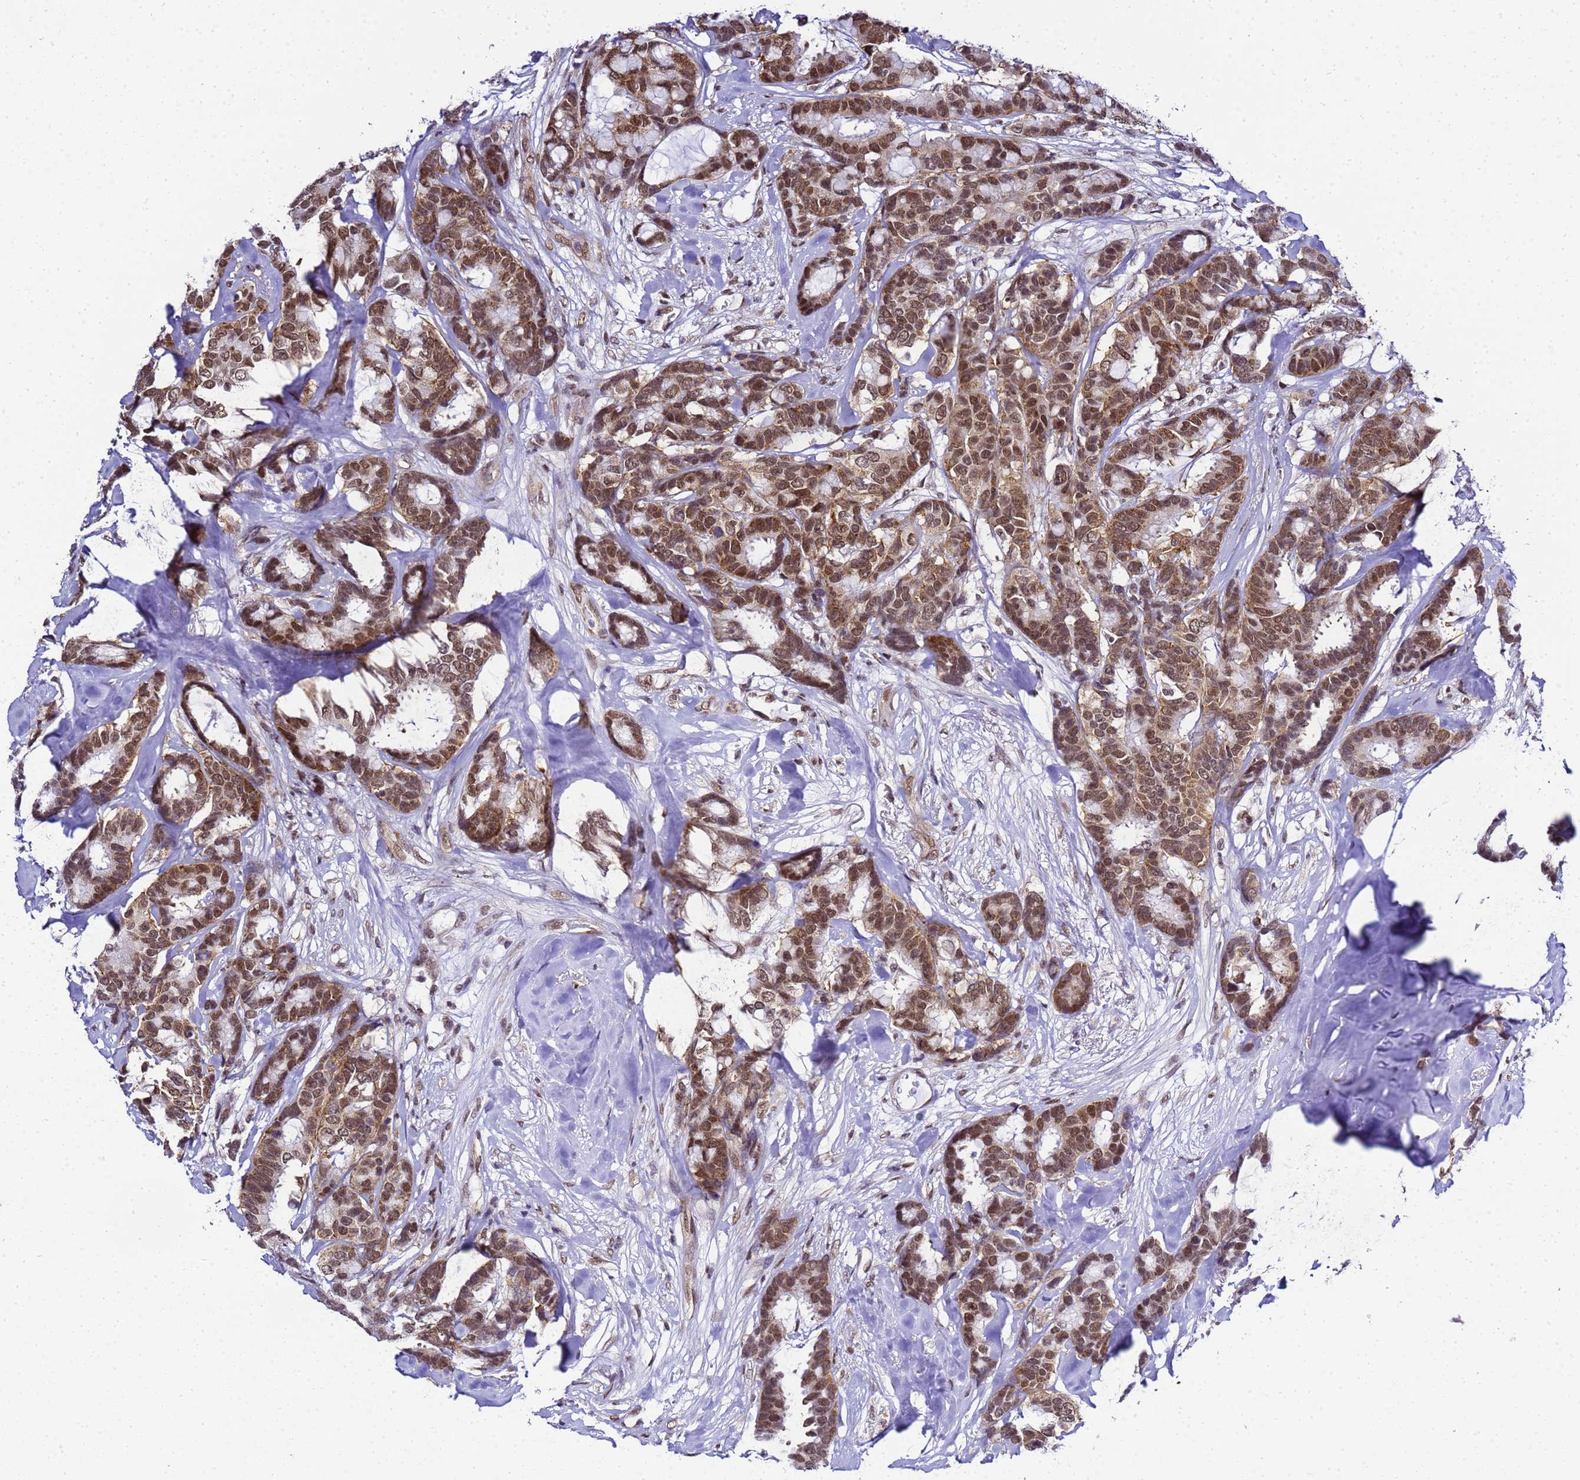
{"staining": {"intensity": "moderate", "quantity": ">75%", "location": "cytoplasmic/membranous,nuclear"}, "tissue": "breast cancer", "cell_type": "Tumor cells", "image_type": "cancer", "snomed": [{"axis": "morphology", "description": "Duct carcinoma"}, {"axis": "topography", "description": "Breast"}], "caption": "IHC image of intraductal carcinoma (breast) stained for a protein (brown), which reveals medium levels of moderate cytoplasmic/membranous and nuclear staining in about >75% of tumor cells.", "gene": "SMN1", "patient": {"sex": "female", "age": 87}}